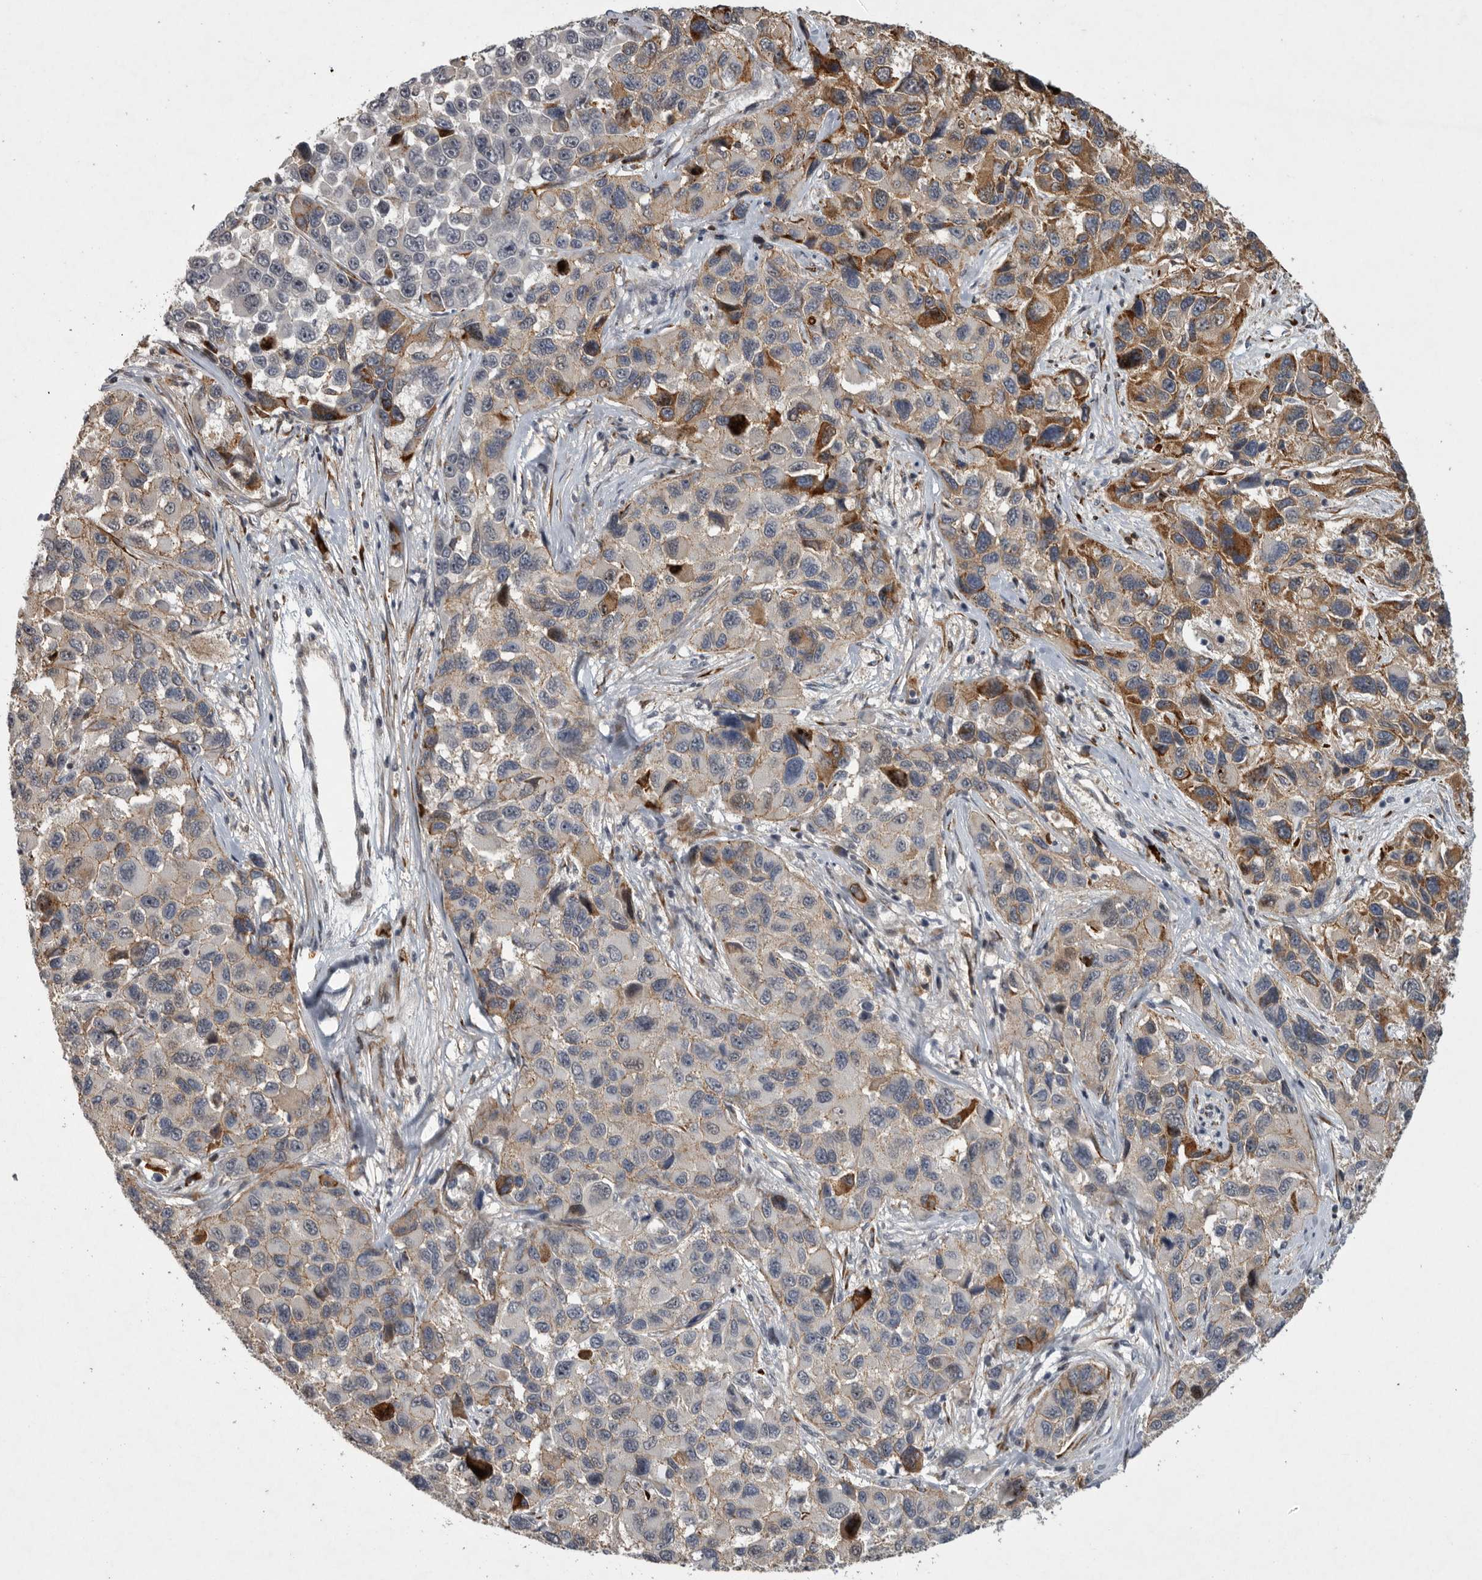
{"staining": {"intensity": "moderate", "quantity": "<25%", "location": "cytoplasmic/membranous"}, "tissue": "melanoma", "cell_type": "Tumor cells", "image_type": "cancer", "snomed": [{"axis": "morphology", "description": "Malignant melanoma, NOS"}, {"axis": "topography", "description": "Skin"}], "caption": "Immunohistochemistry (IHC) of melanoma reveals low levels of moderate cytoplasmic/membranous positivity in approximately <25% of tumor cells.", "gene": "MPDZ", "patient": {"sex": "male", "age": 53}}